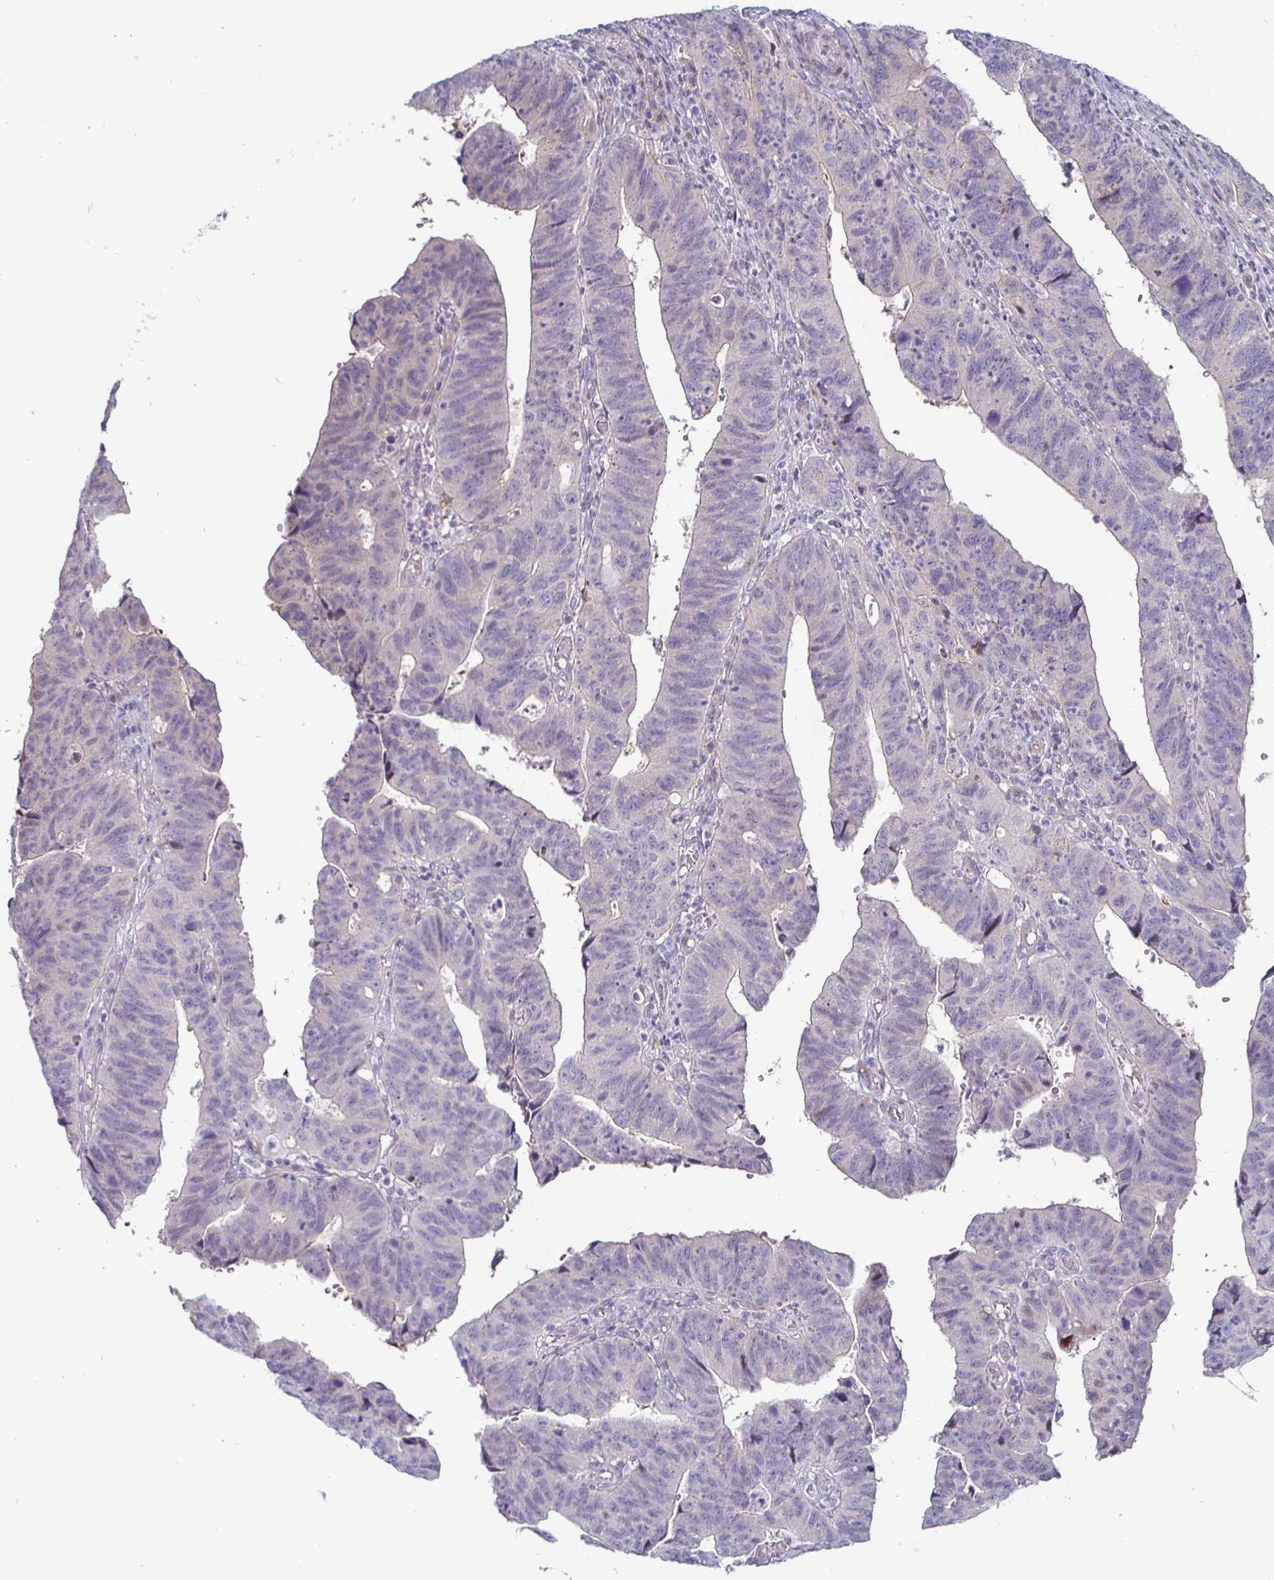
{"staining": {"intensity": "negative", "quantity": "none", "location": "none"}, "tissue": "stomach cancer", "cell_type": "Tumor cells", "image_type": "cancer", "snomed": [{"axis": "morphology", "description": "Adenocarcinoma, NOS"}, {"axis": "topography", "description": "Stomach"}], "caption": "An image of human stomach cancer (adenocarcinoma) is negative for staining in tumor cells.", "gene": "DMRTB1", "patient": {"sex": "male", "age": 59}}